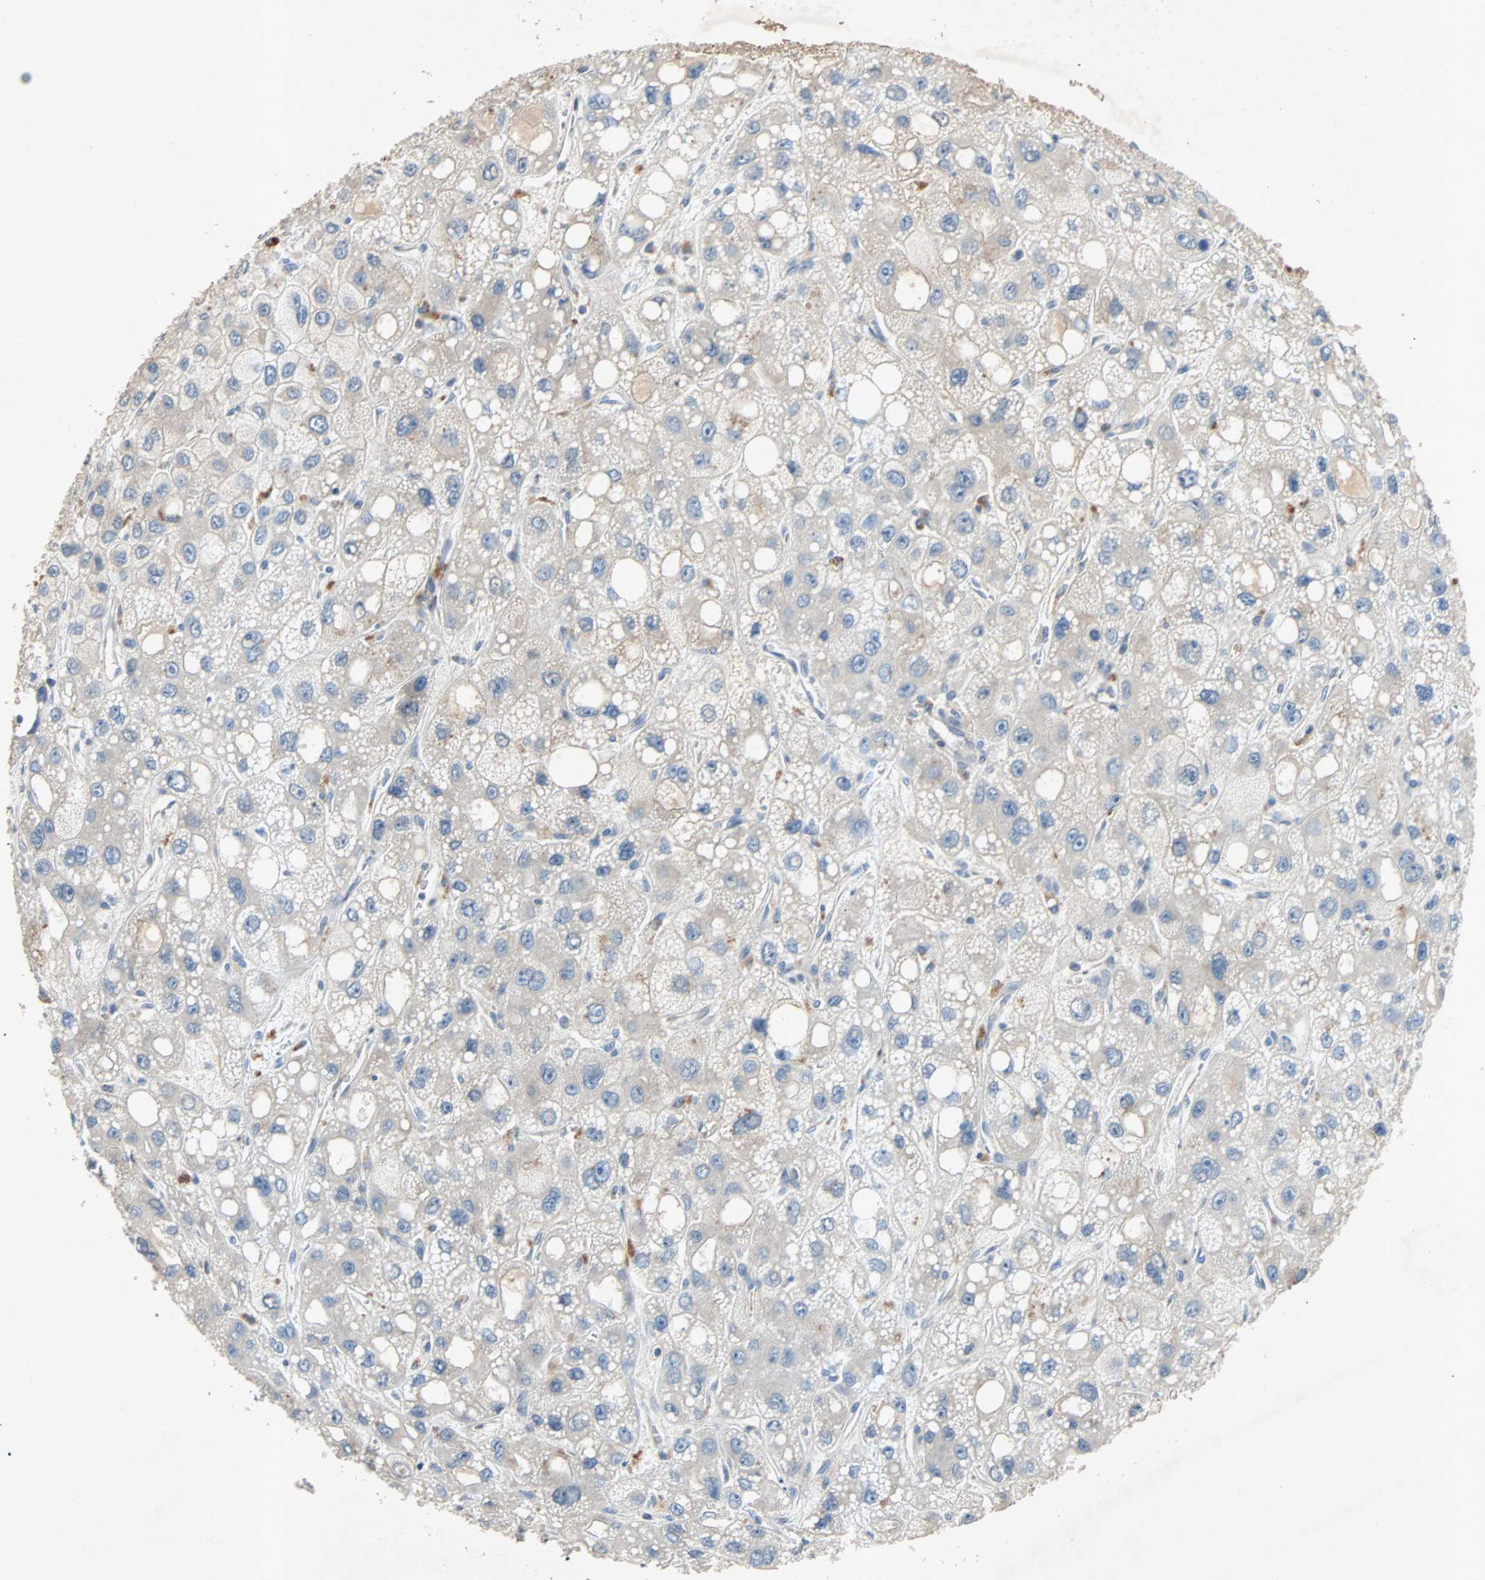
{"staining": {"intensity": "weak", "quantity": "25%-75%", "location": "cytoplasmic/membranous"}, "tissue": "liver cancer", "cell_type": "Tumor cells", "image_type": "cancer", "snomed": [{"axis": "morphology", "description": "Carcinoma, Hepatocellular, NOS"}, {"axis": "topography", "description": "Liver"}], "caption": "Human hepatocellular carcinoma (liver) stained with a brown dye shows weak cytoplasmic/membranous positive positivity in approximately 25%-75% of tumor cells.", "gene": "XYLT1", "patient": {"sex": "male", "age": 55}}